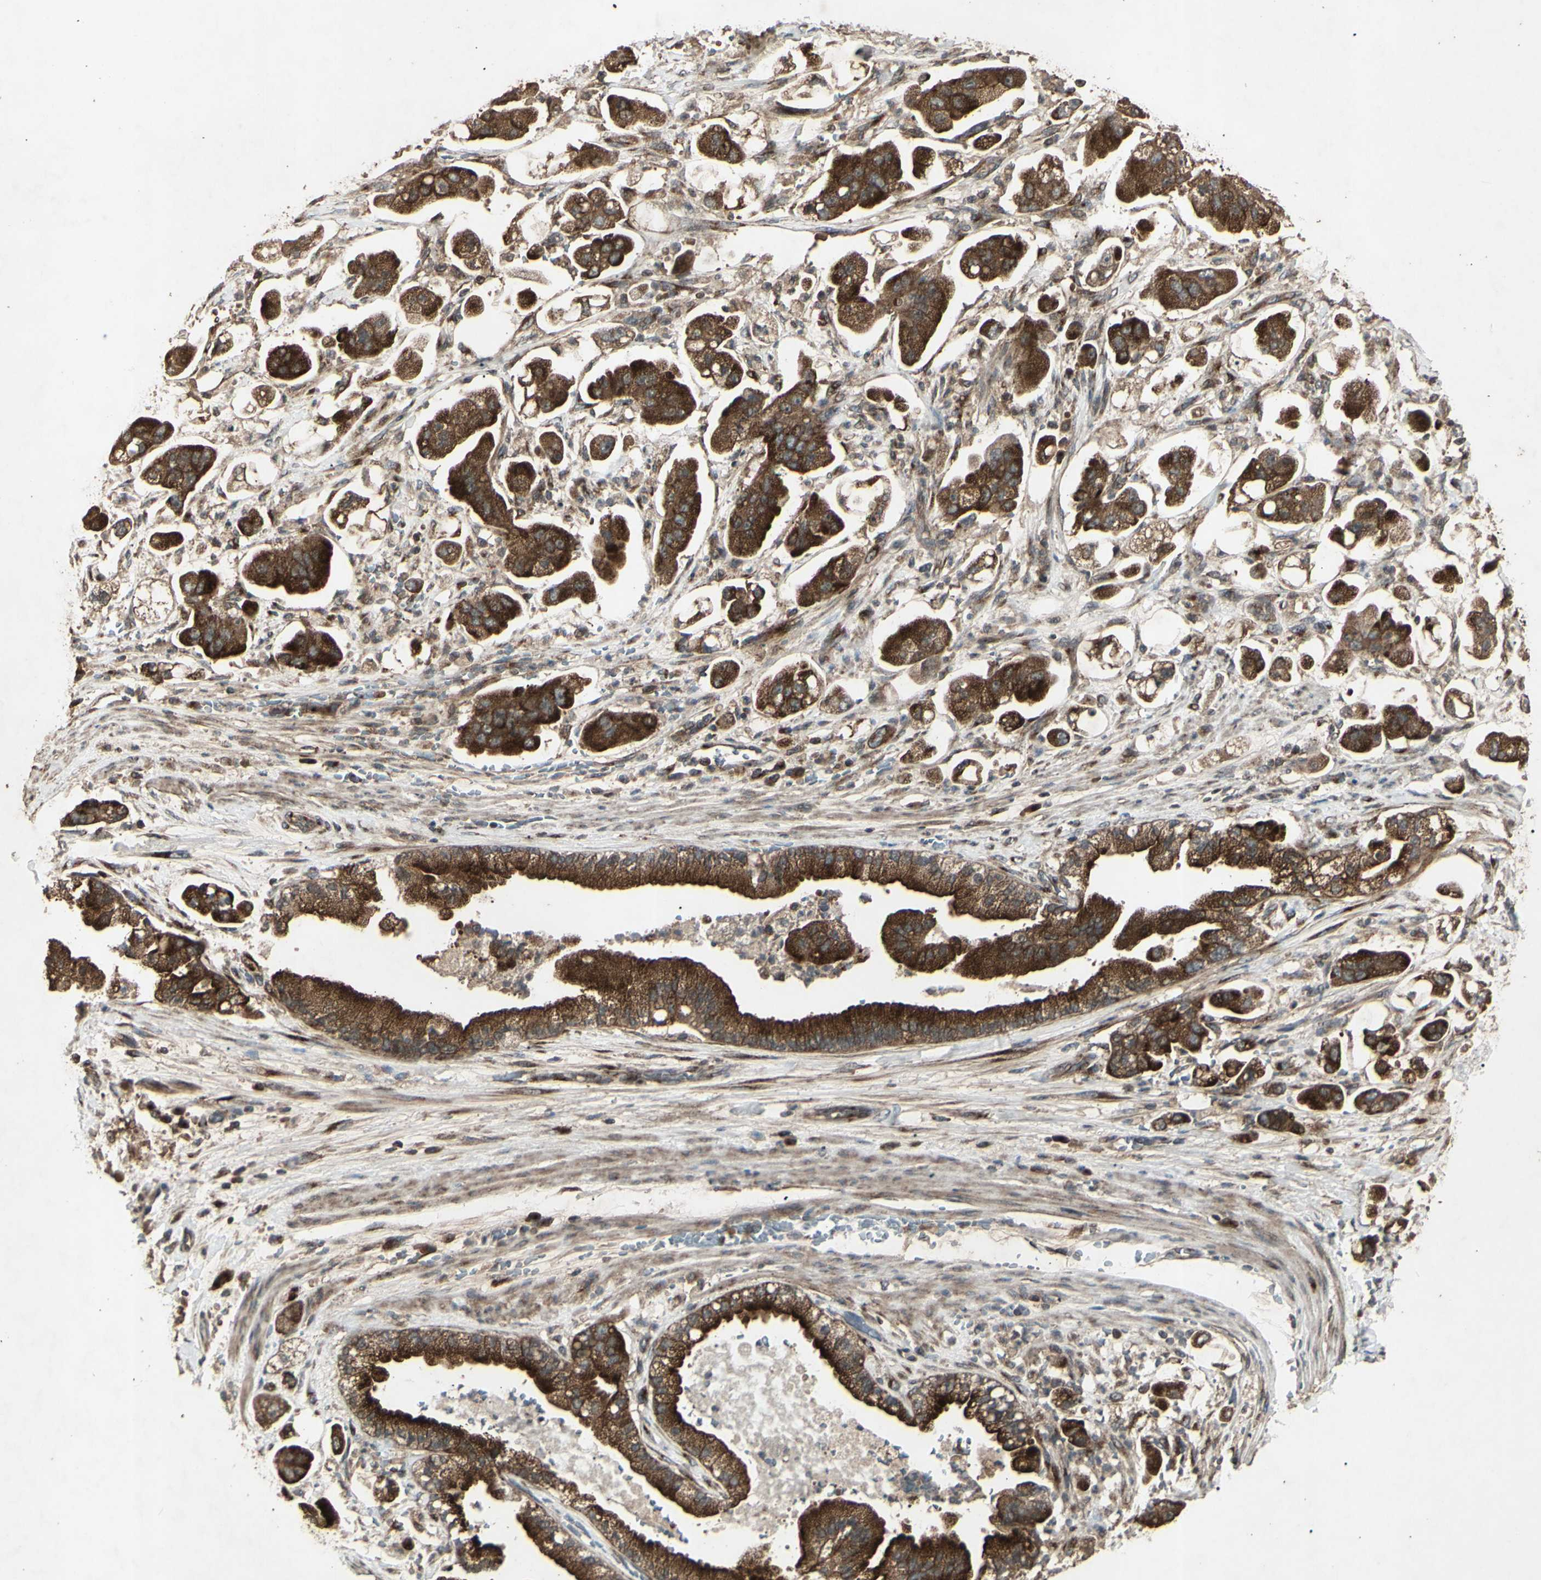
{"staining": {"intensity": "strong", "quantity": ">75%", "location": "cytoplasmic/membranous"}, "tissue": "stomach cancer", "cell_type": "Tumor cells", "image_type": "cancer", "snomed": [{"axis": "morphology", "description": "Adenocarcinoma, NOS"}, {"axis": "topography", "description": "Stomach"}], "caption": "Adenocarcinoma (stomach) stained for a protein reveals strong cytoplasmic/membranous positivity in tumor cells.", "gene": "AP1G1", "patient": {"sex": "male", "age": 62}}